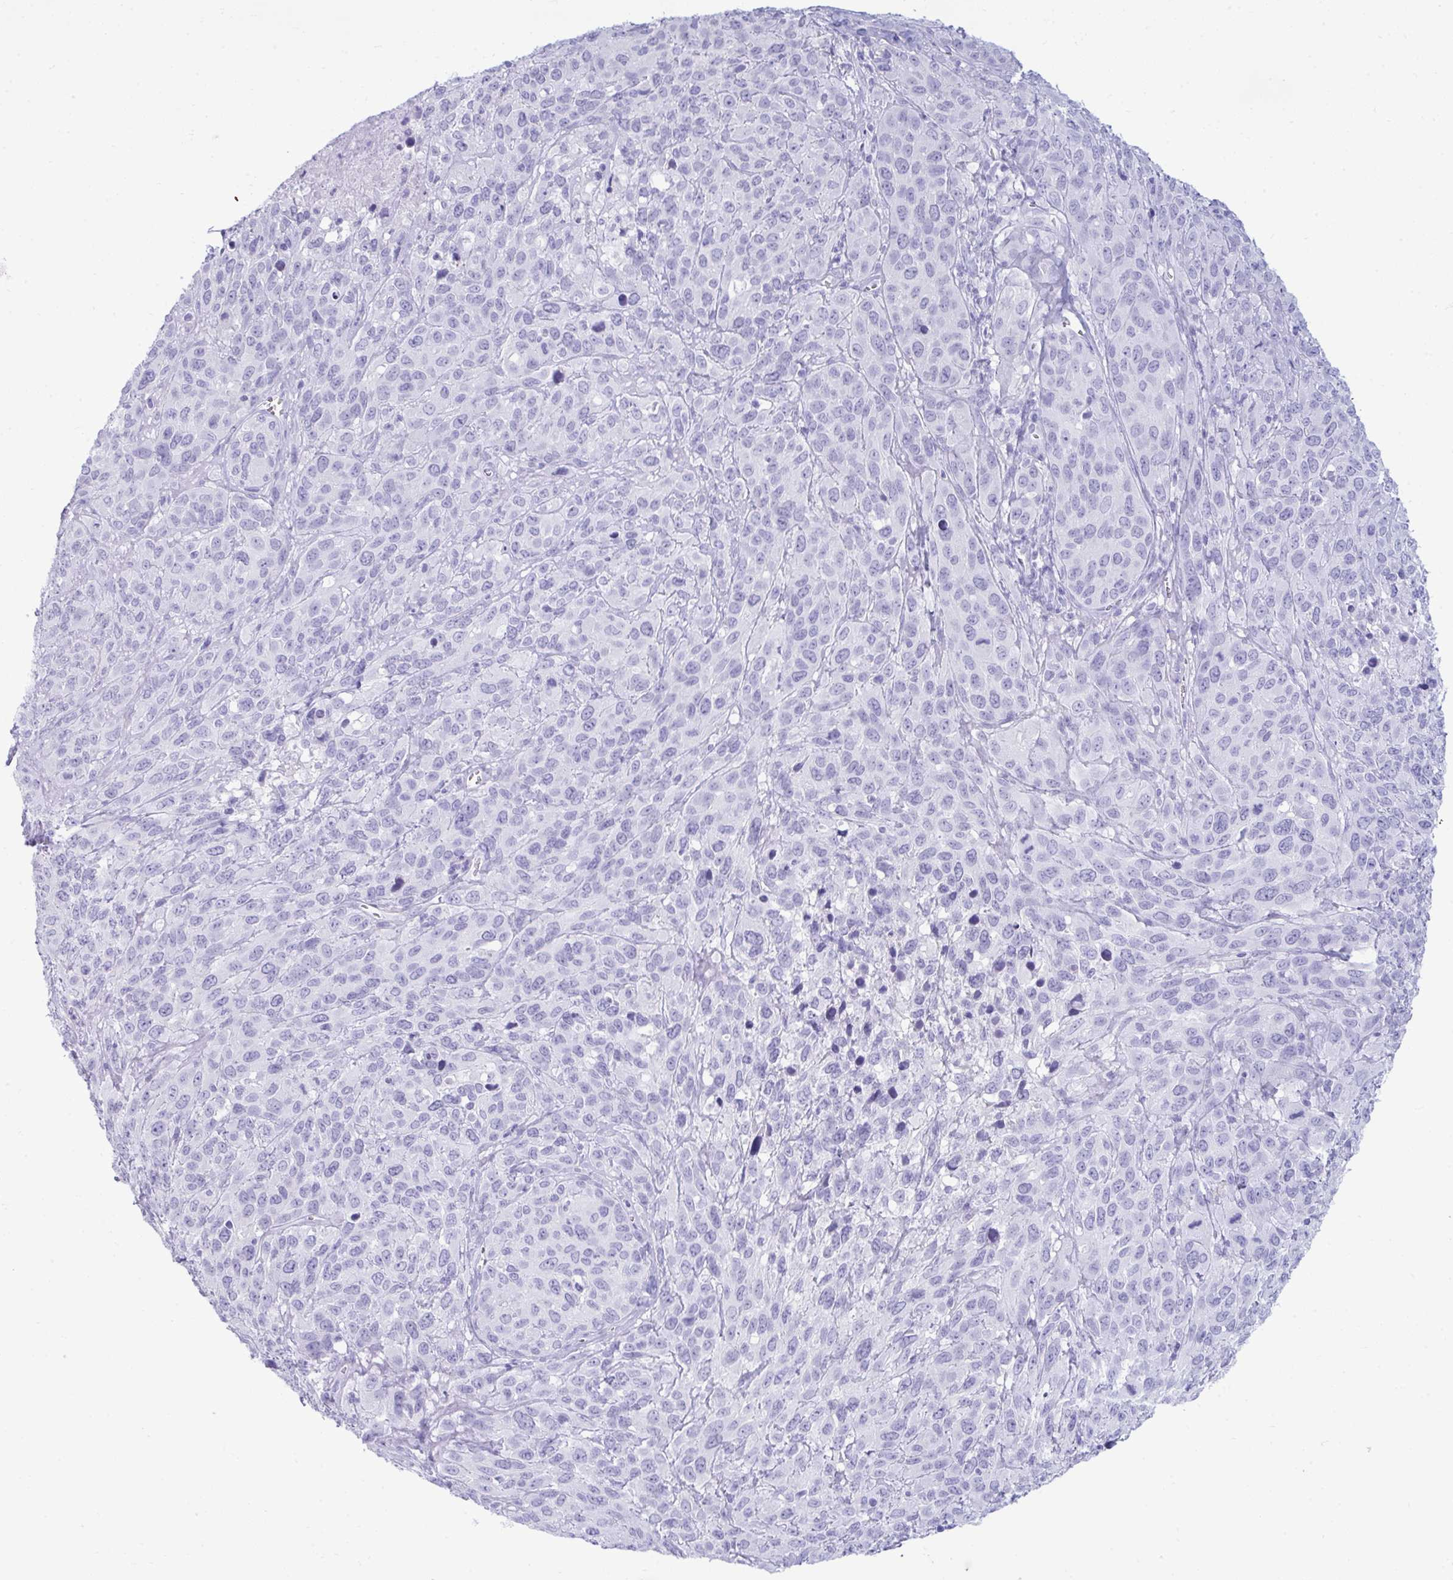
{"staining": {"intensity": "negative", "quantity": "none", "location": "none"}, "tissue": "cervical cancer", "cell_type": "Tumor cells", "image_type": "cancer", "snomed": [{"axis": "morphology", "description": "Normal tissue, NOS"}, {"axis": "morphology", "description": "Squamous cell carcinoma, NOS"}, {"axis": "topography", "description": "Cervix"}], "caption": "IHC histopathology image of neoplastic tissue: human cervical squamous cell carcinoma stained with DAB (3,3'-diaminobenzidine) displays no significant protein positivity in tumor cells.", "gene": "ANKRD60", "patient": {"sex": "female", "age": 51}}